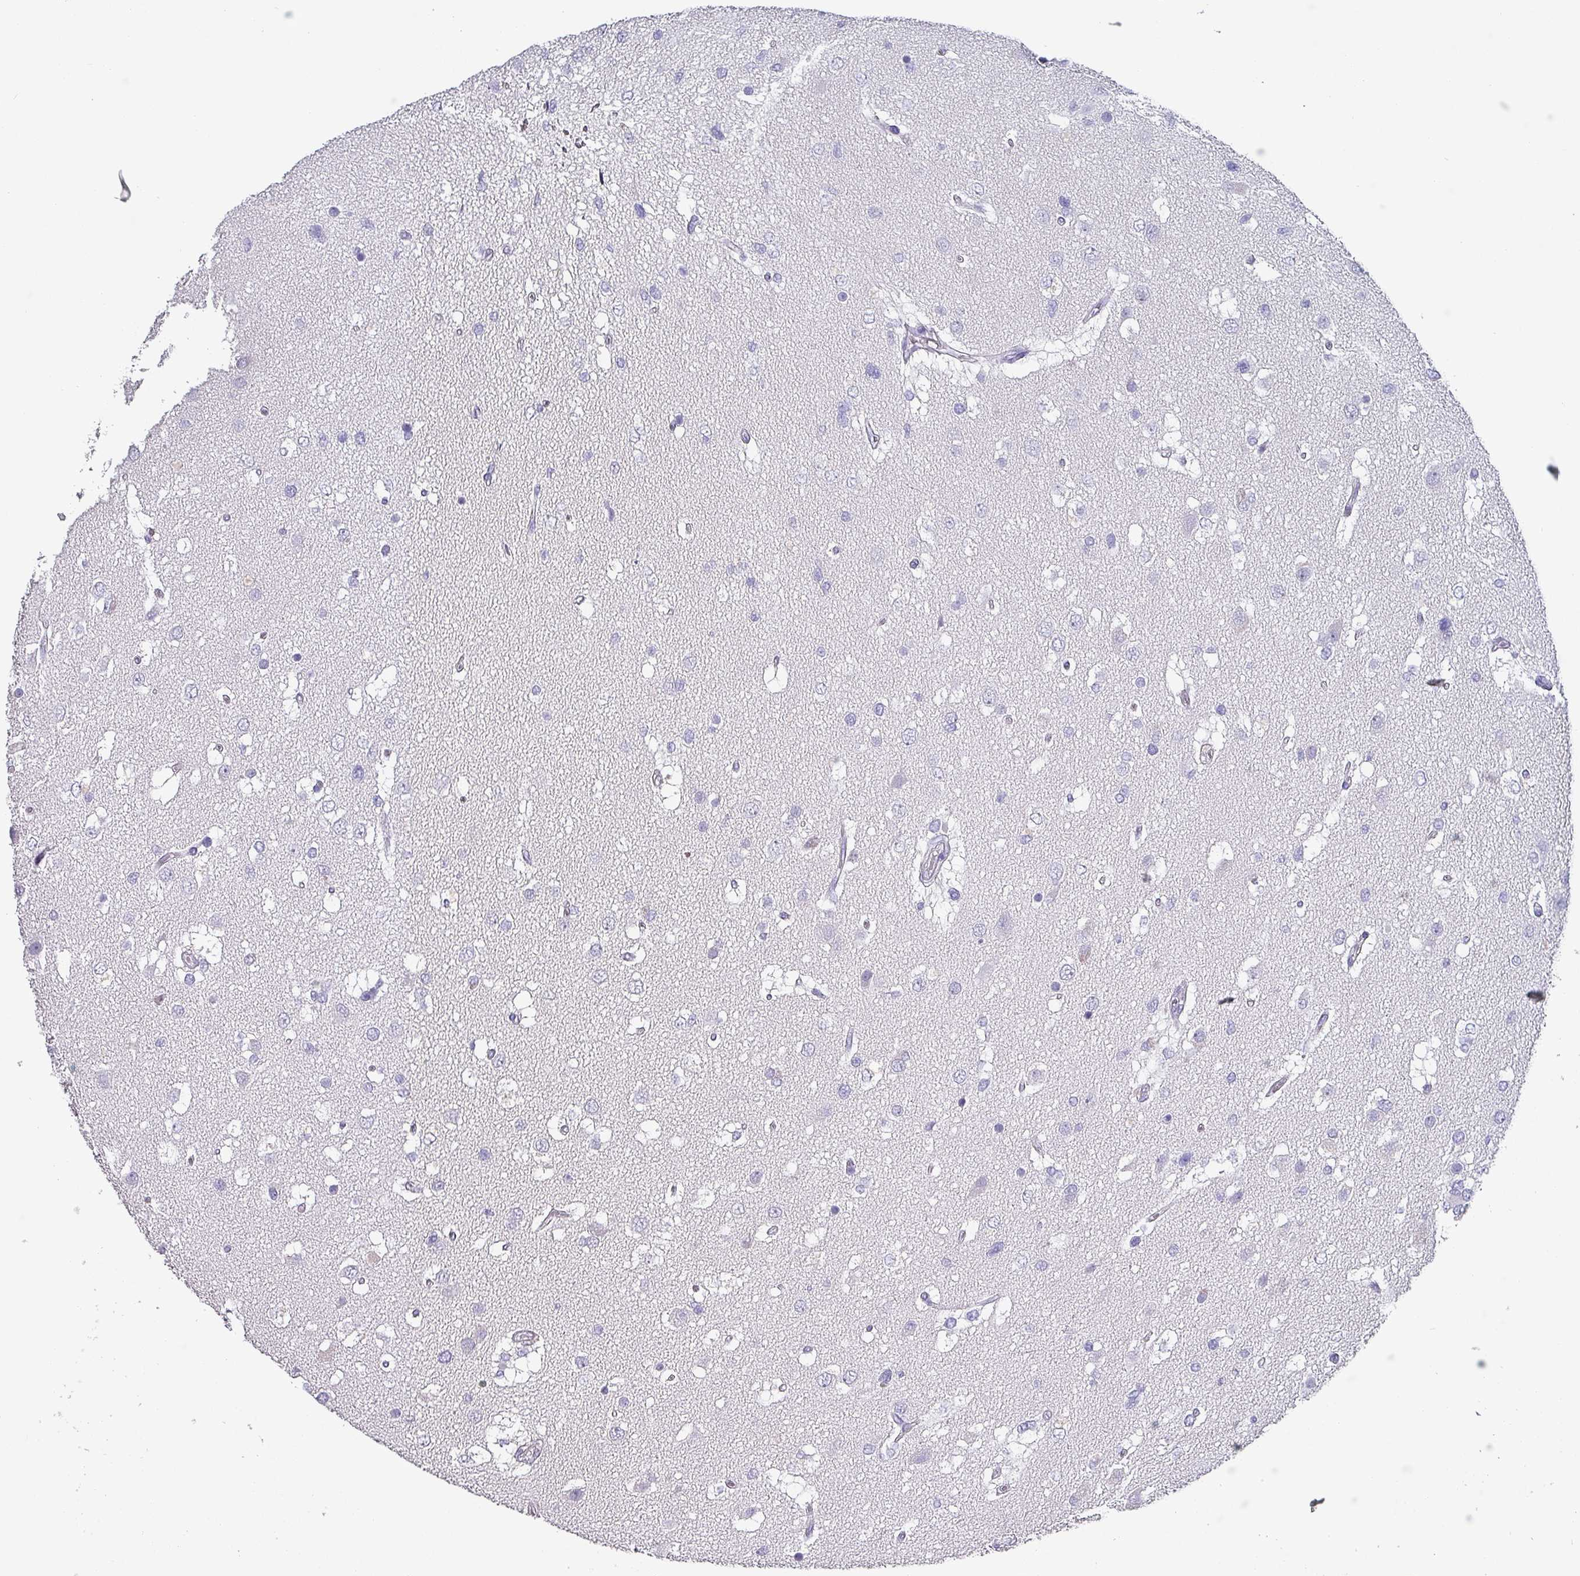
{"staining": {"intensity": "negative", "quantity": "none", "location": "none"}, "tissue": "glioma", "cell_type": "Tumor cells", "image_type": "cancer", "snomed": [{"axis": "morphology", "description": "Glioma, malignant, High grade"}, {"axis": "topography", "description": "Brain"}], "caption": "Immunohistochemistry (IHC) of human glioma demonstrates no staining in tumor cells.", "gene": "INS-IGF2", "patient": {"sex": "male", "age": 53}}